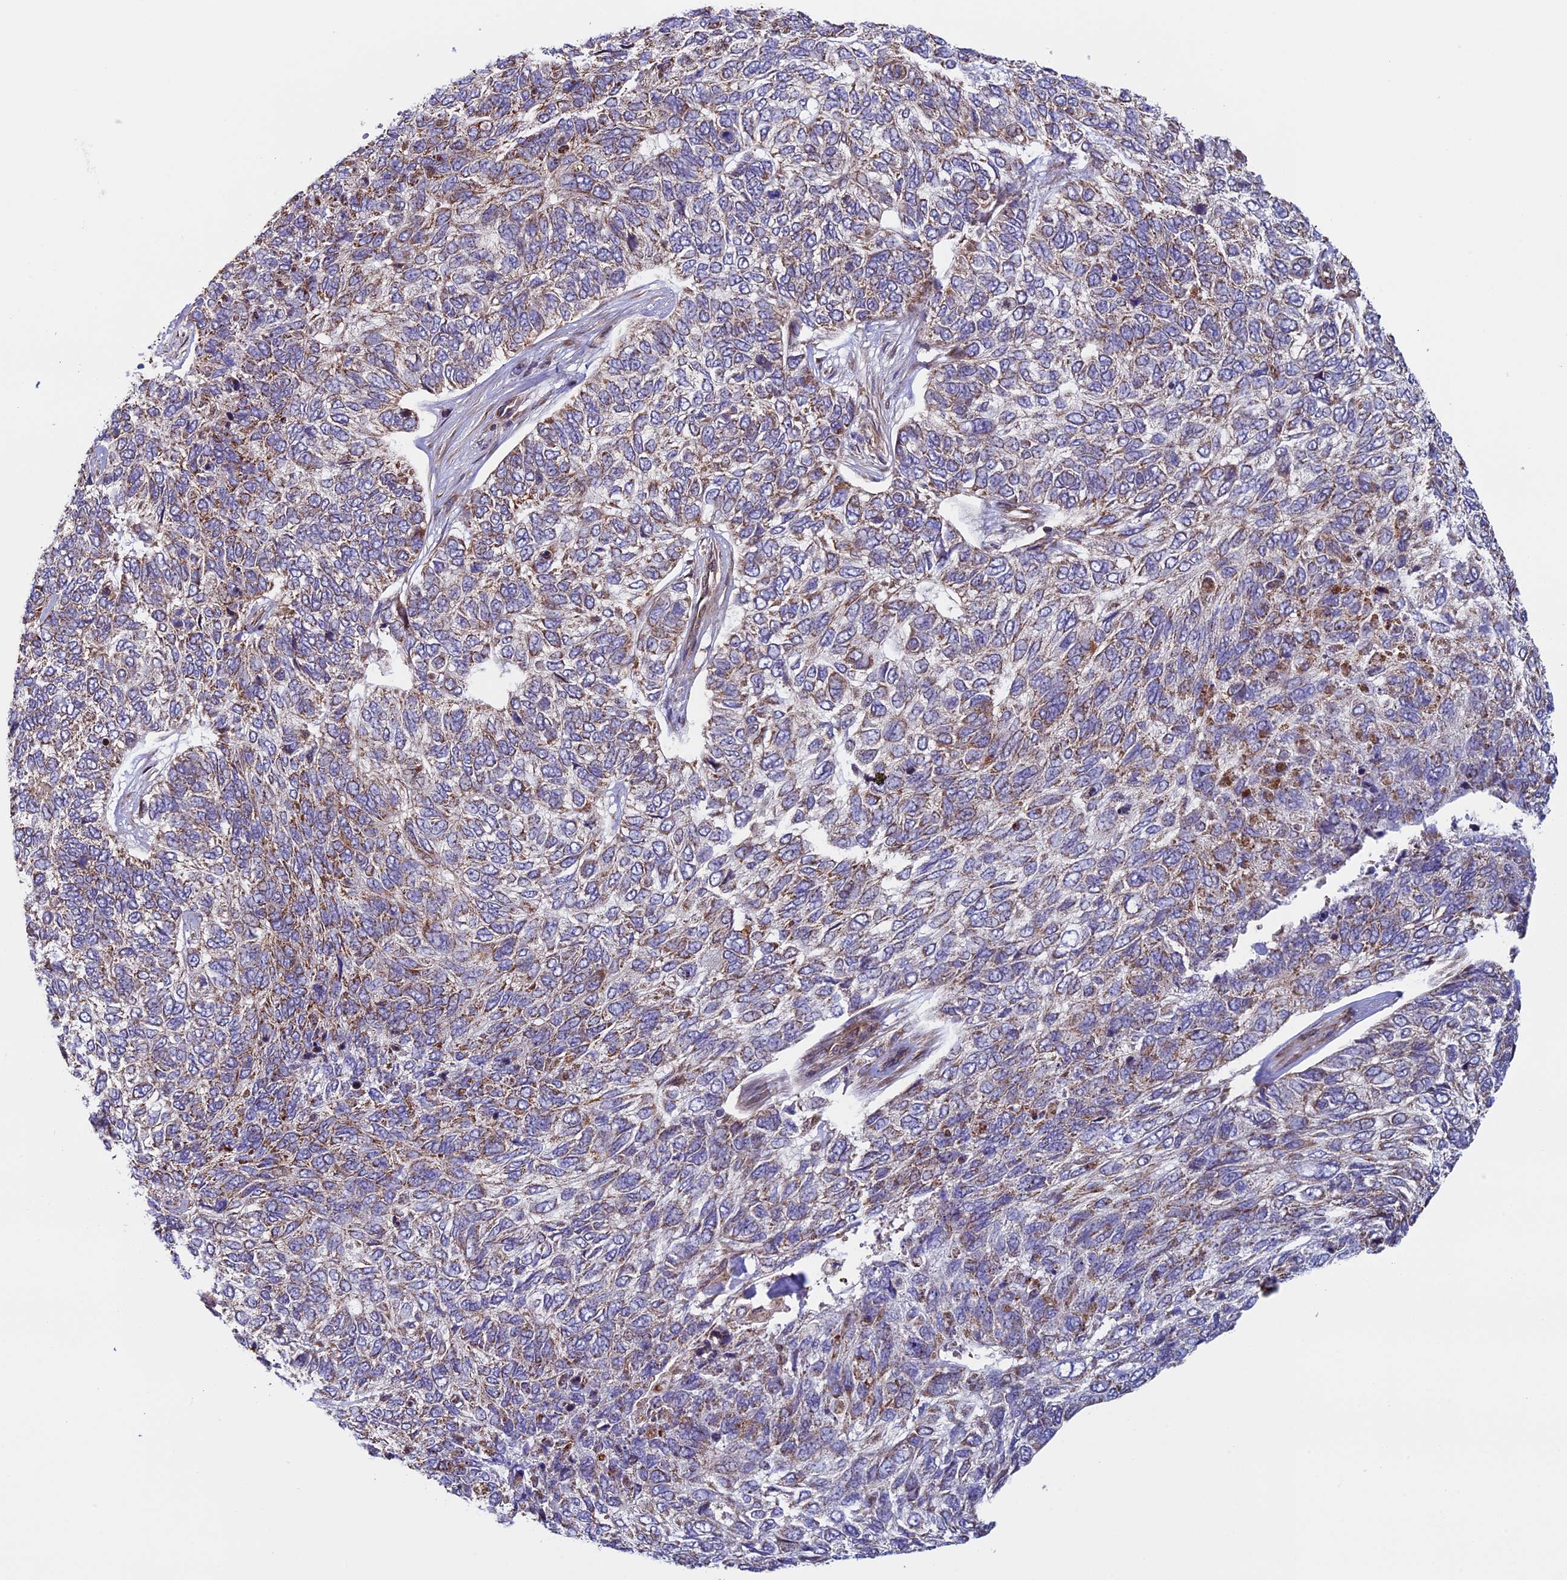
{"staining": {"intensity": "weak", "quantity": "25%-75%", "location": "cytoplasmic/membranous"}, "tissue": "skin cancer", "cell_type": "Tumor cells", "image_type": "cancer", "snomed": [{"axis": "morphology", "description": "Basal cell carcinoma"}, {"axis": "topography", "description": "Skin"}], "caption": "Immunohistochemistry micrograph of neoplastic tissue: skin cancer stained using immunohistochemistry exhibits low levels of weak protein expression localized specifically in the cytoplasmic/membranous of tumor cells, appearing as a cytoplasmic/membranous brown color.", "gene": "CCDC8", "patient": {"sex": "female", "age": 65}}